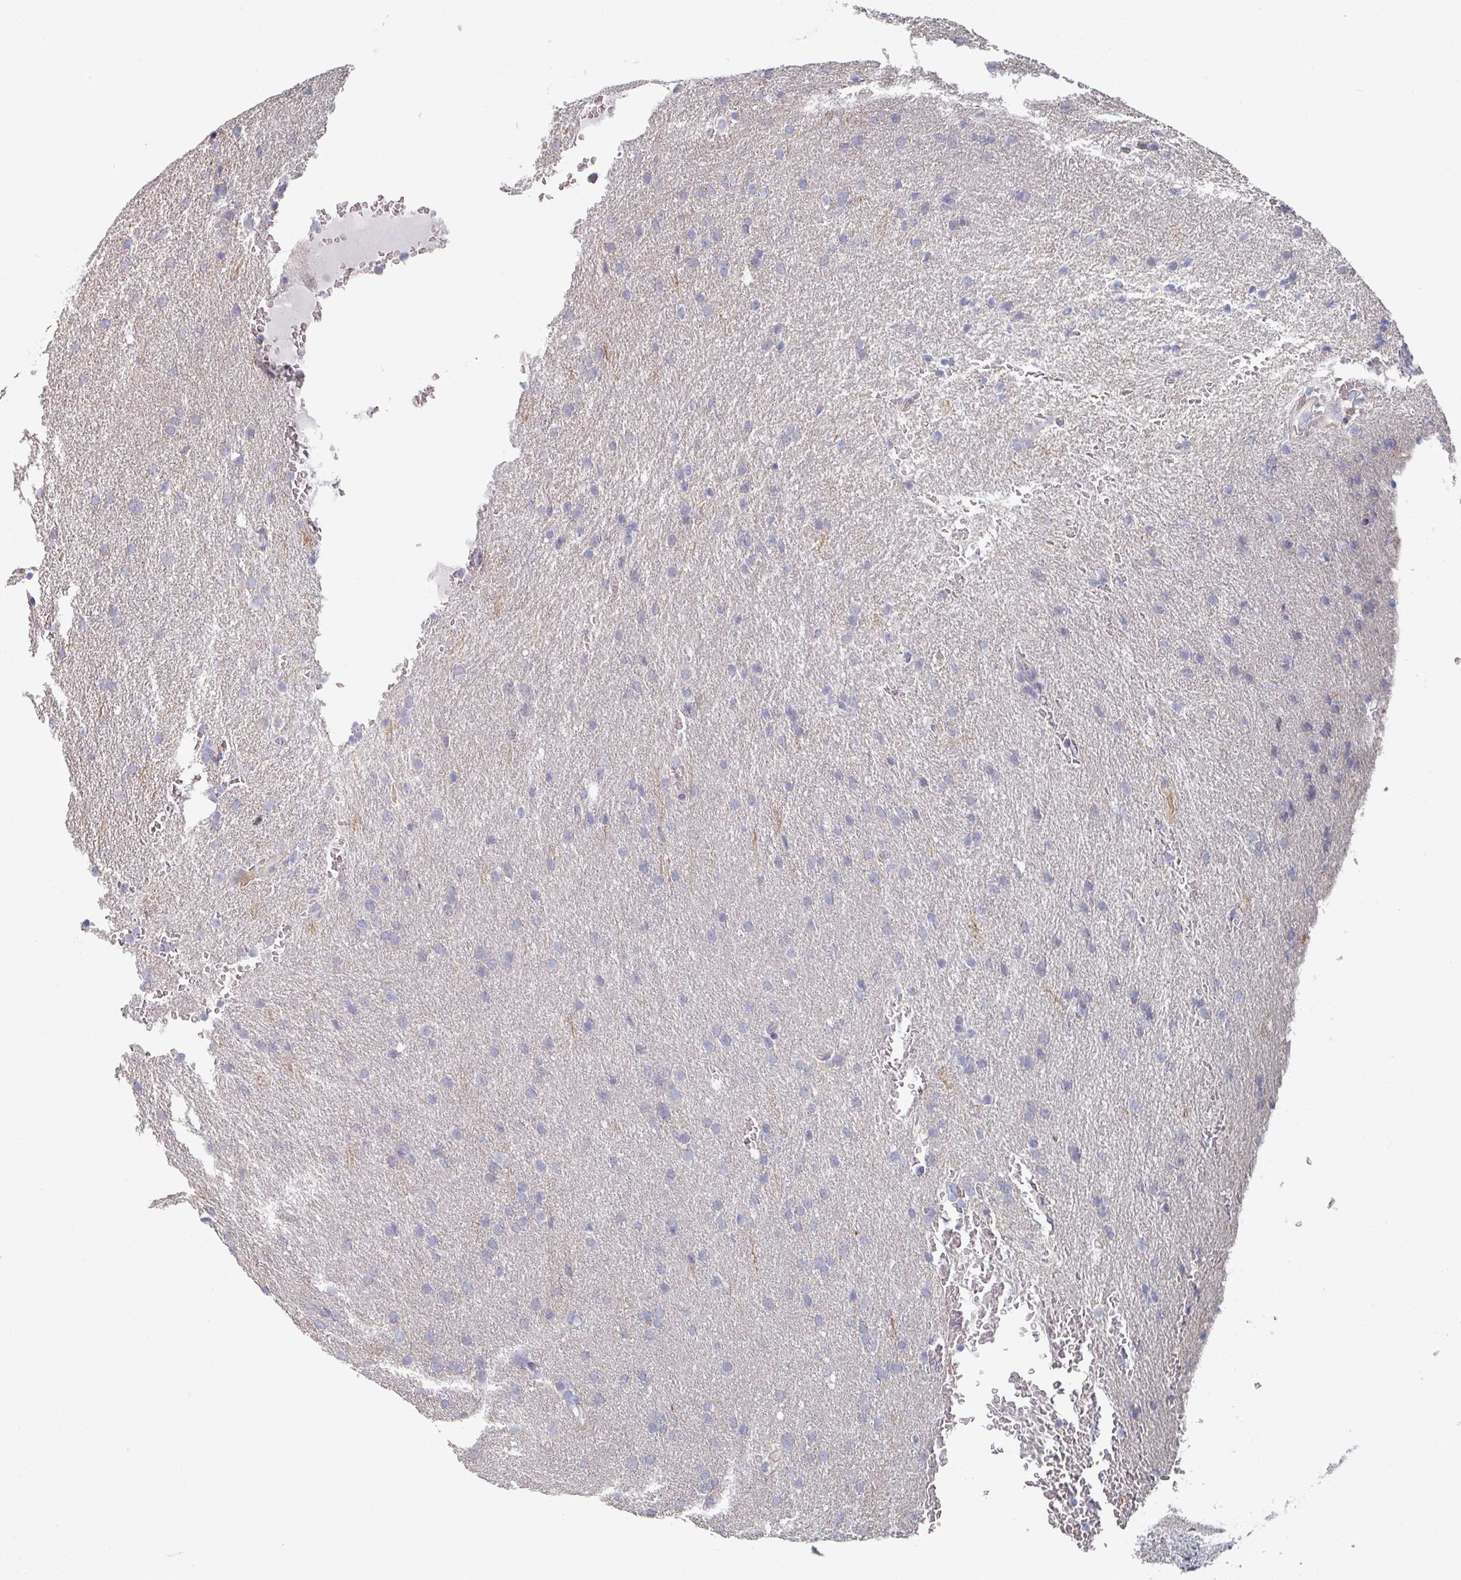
{"staining": {"intensity": "negative", "quantity": "none", "location": "none"}, "tissue": "glioma", "cell_type": "Tumor cells", "image_type": "cancer", "snomed": [{"axis": "morphology", "description": "Glioma, malignant, Low grade"}, {"axis": "topography", "description": "Brain"}], "caption": "Tumor cells show no significant positivity in malignant glioma (low-grade).", "gene": "EFL1", "patient": {"sex": "female", "age": 33}}